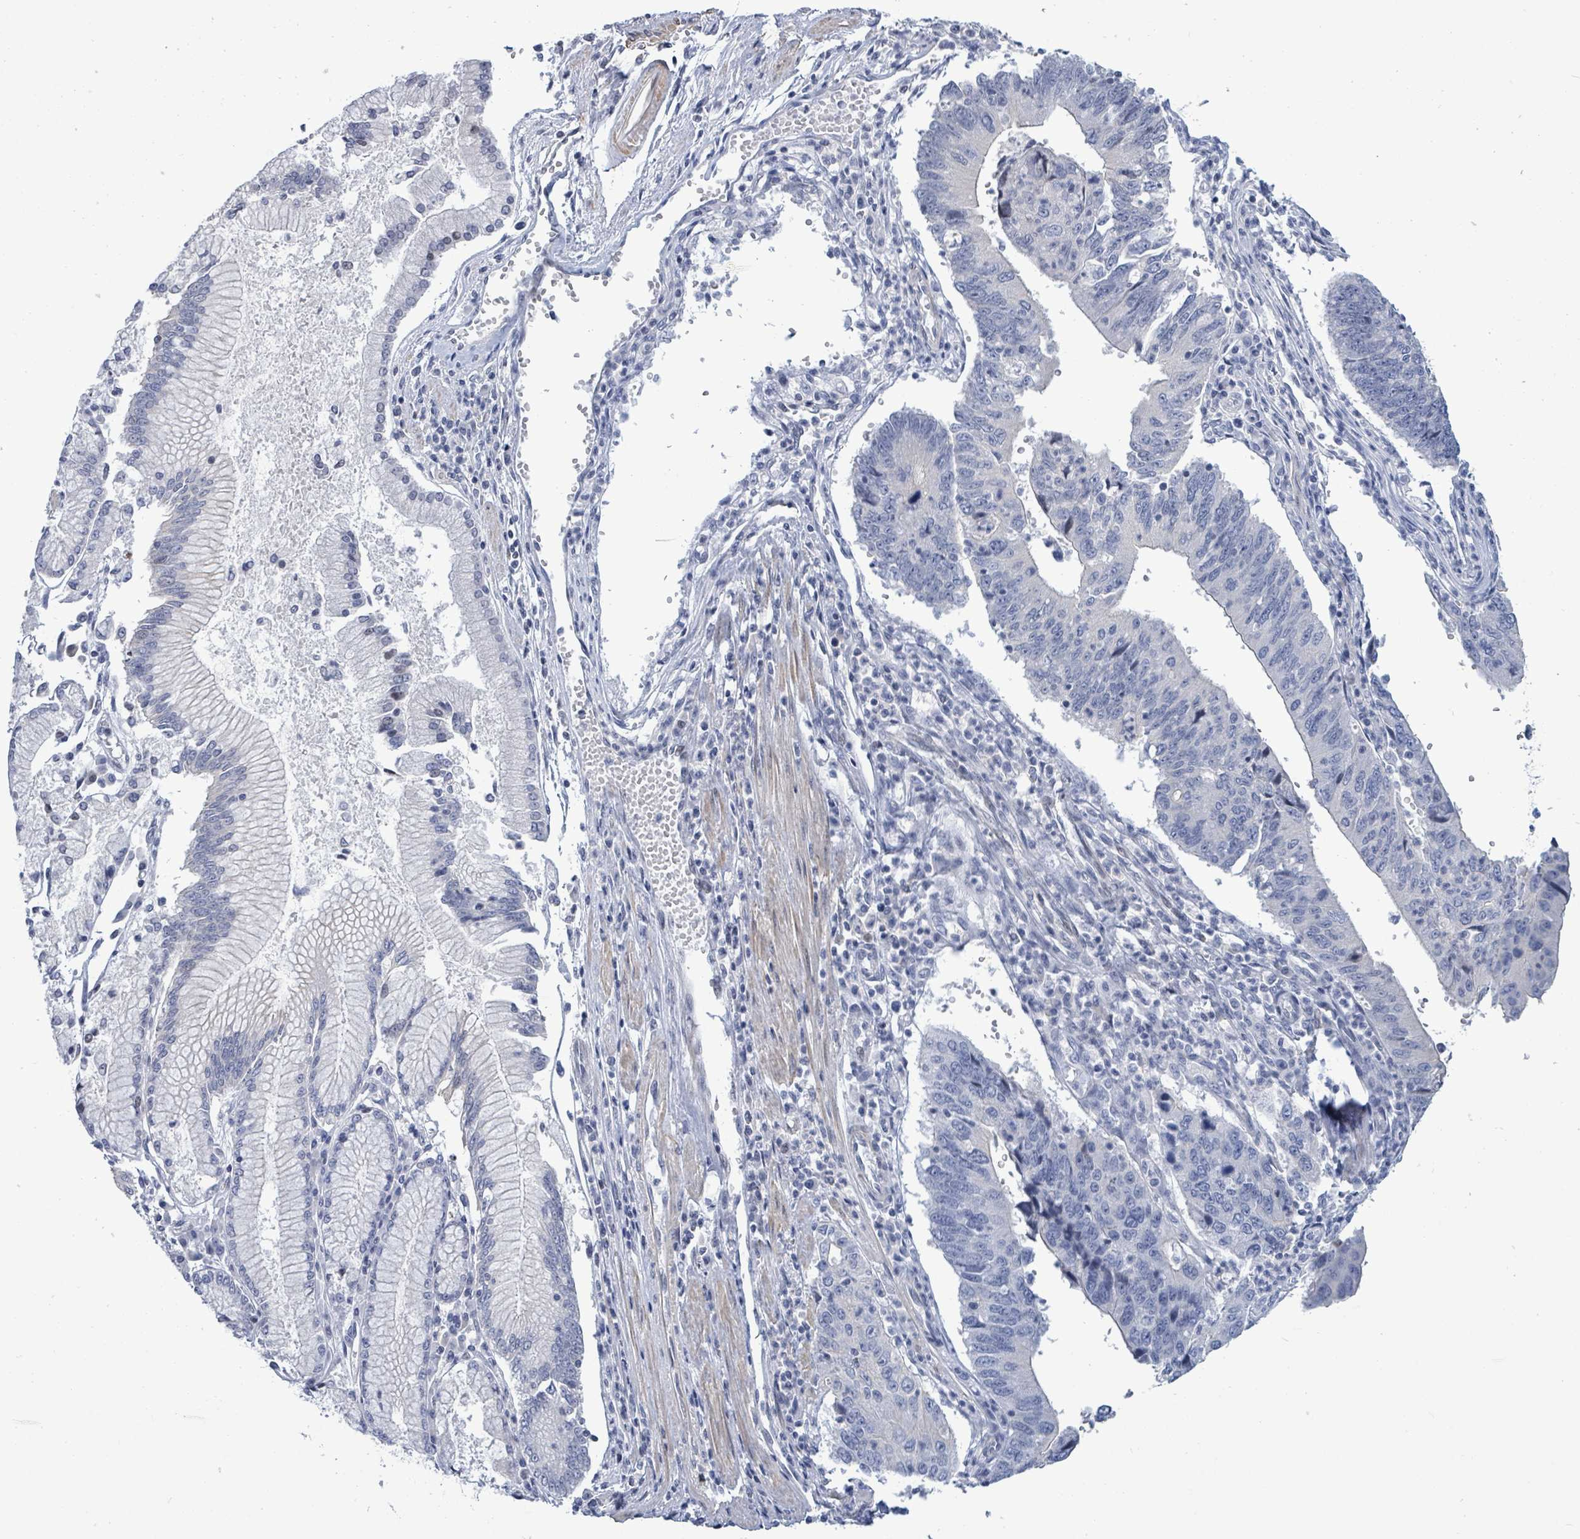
{"staining": {"intensity": "negative", "quantity": "none", "location": "none"}, "tissue": "stomach cancer", "cell_type": "Tumor cells", "image_type": "cancer", "snomed": [{"axis": "morphology", "description": "Adenocarcinoma, NOS"}, {"axis": "topography", "description": "Stomach"}], "caption": "Tumor cells show no significant positivity in adenocarcinoma (stomach). Nuclei are stained in blue.", "gene": "NTN3", "patient": {"sex": "male", "age": 59}}